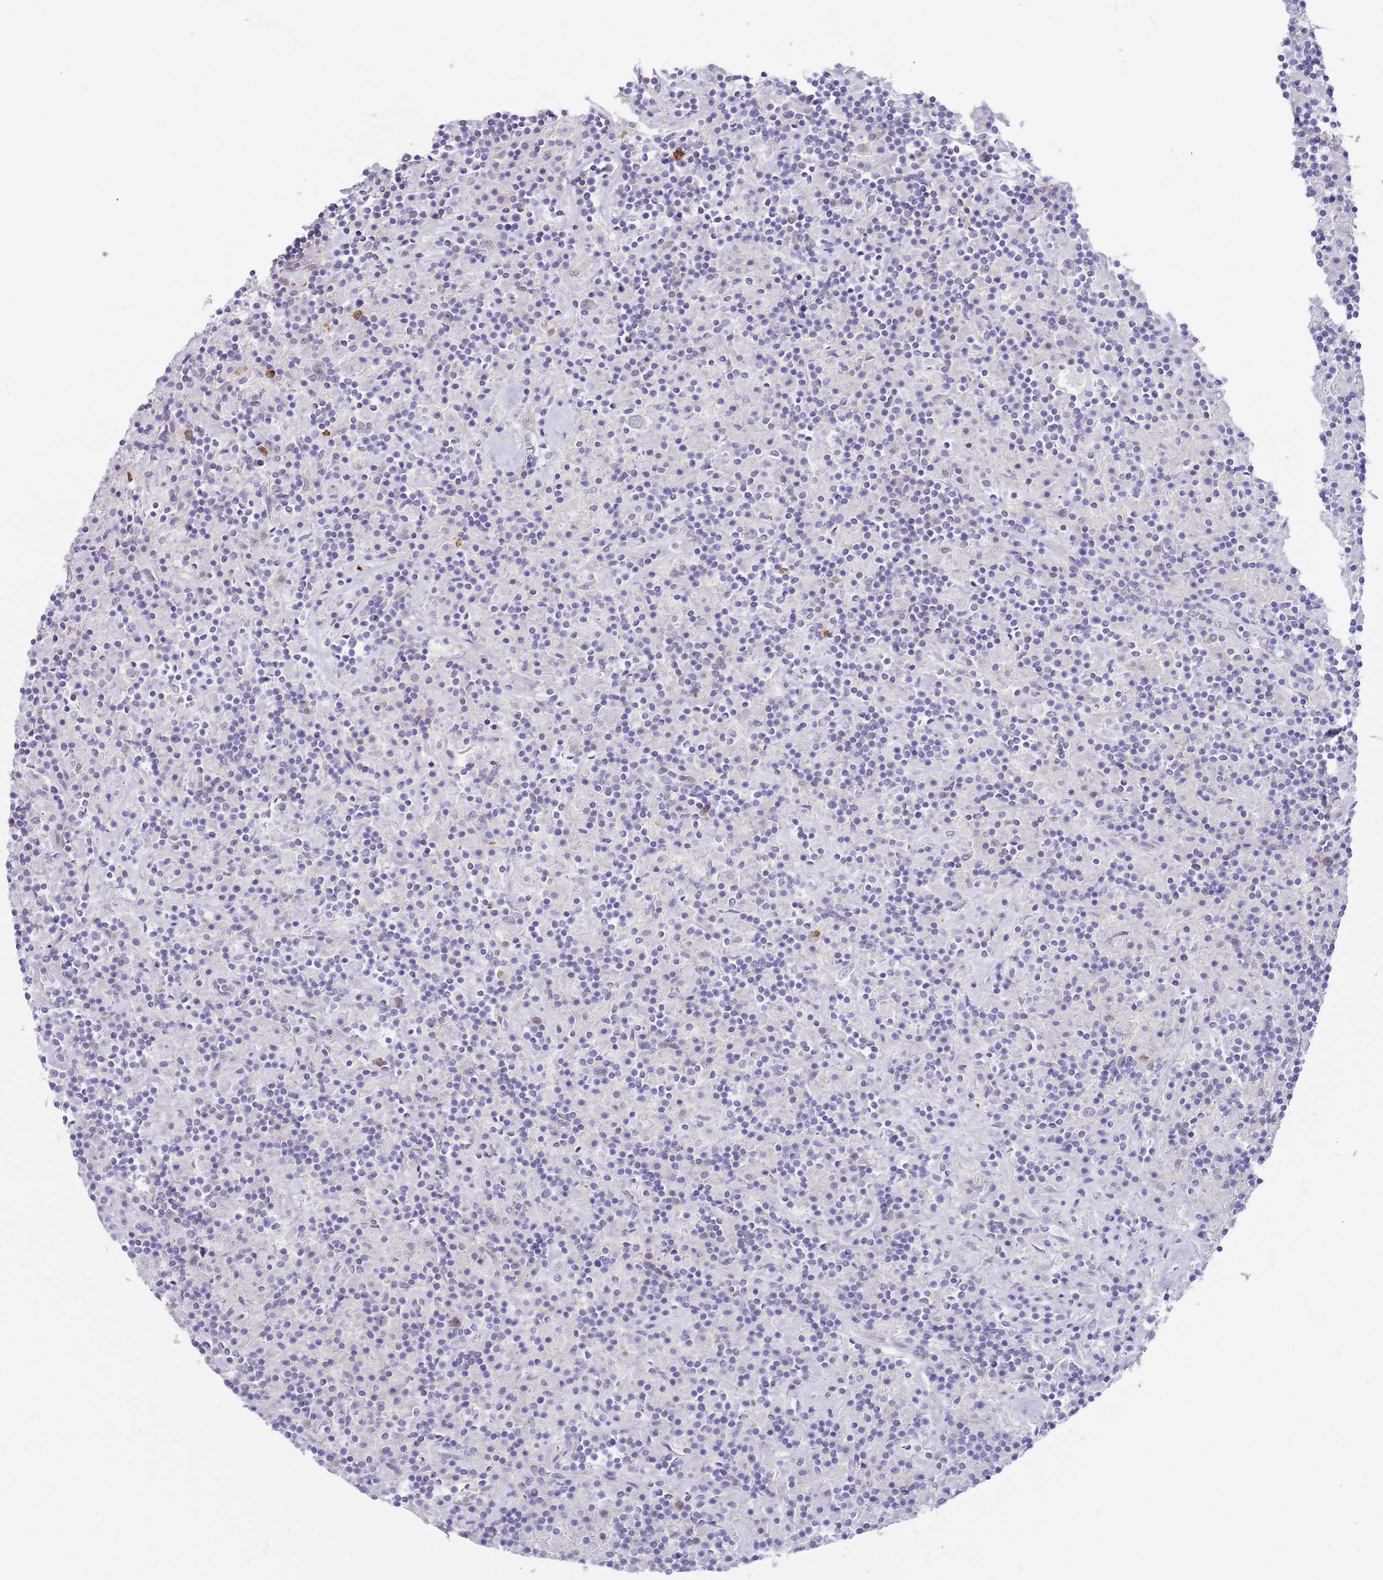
{"staining": {"intensity": "negative", "quantity": "none", "location": "none"}, "tissue": "lymphoma", "cell_type": "Tumor cells", "image_type": "cancer", "snomed": [{"axis": "morphology", "description": "Hodgkin's disease, NOS"}, {"axis": "topography", "description": "Lymph node"}], "caption": "Immunohistochemistry (IHC) of human Hodgkin's disease exhibits no expression in tumor cells. (Stains: DAB IHC with hematoxylin counter stain, Microscopy: brightfield microscopy at high magnification).", "gene": "TNRC6C", "patient": {"sex": "male", "age": 70}}